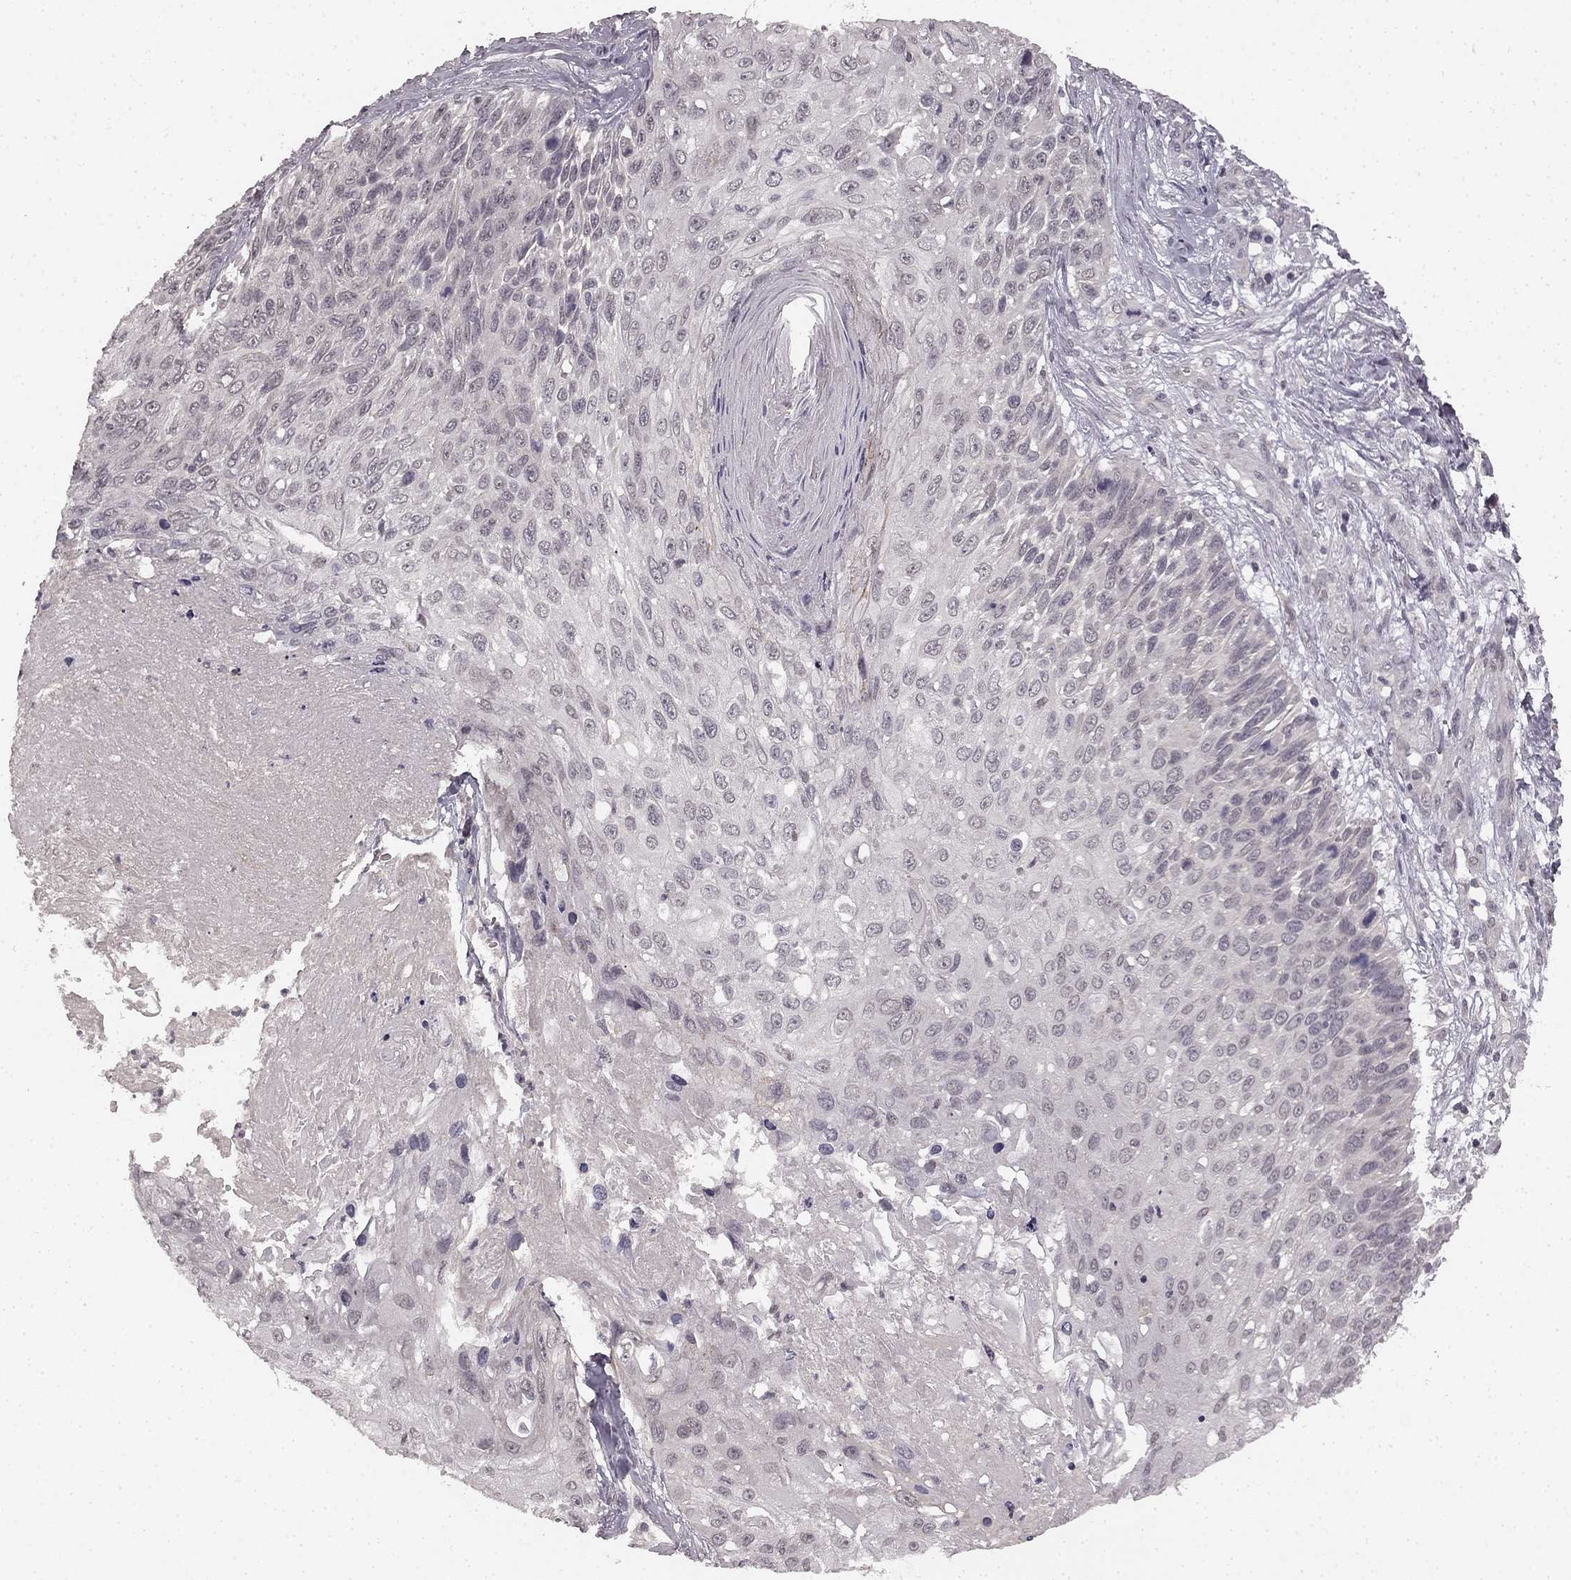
{"staining": {"intensity": "negative", "quantity": "none", "location": "none"}, "tissue": "skin cancer", "cell_type": "Tumor cells", "image_type": "cancer", "snomed": [{"axis": "morphology", "description": "Squamous cell carcinoma, NOS"}, {"axis": "topography", "description": "Skin"}], "caption": "Tumor cells show no significant protein positivity in skin squamous cell carcinoma. (DAB immunohistochemistry visualized using brightfield microscopy, high magnification).", "gene": "HCN4", "patient": {"sex": "male", "age": 92}}